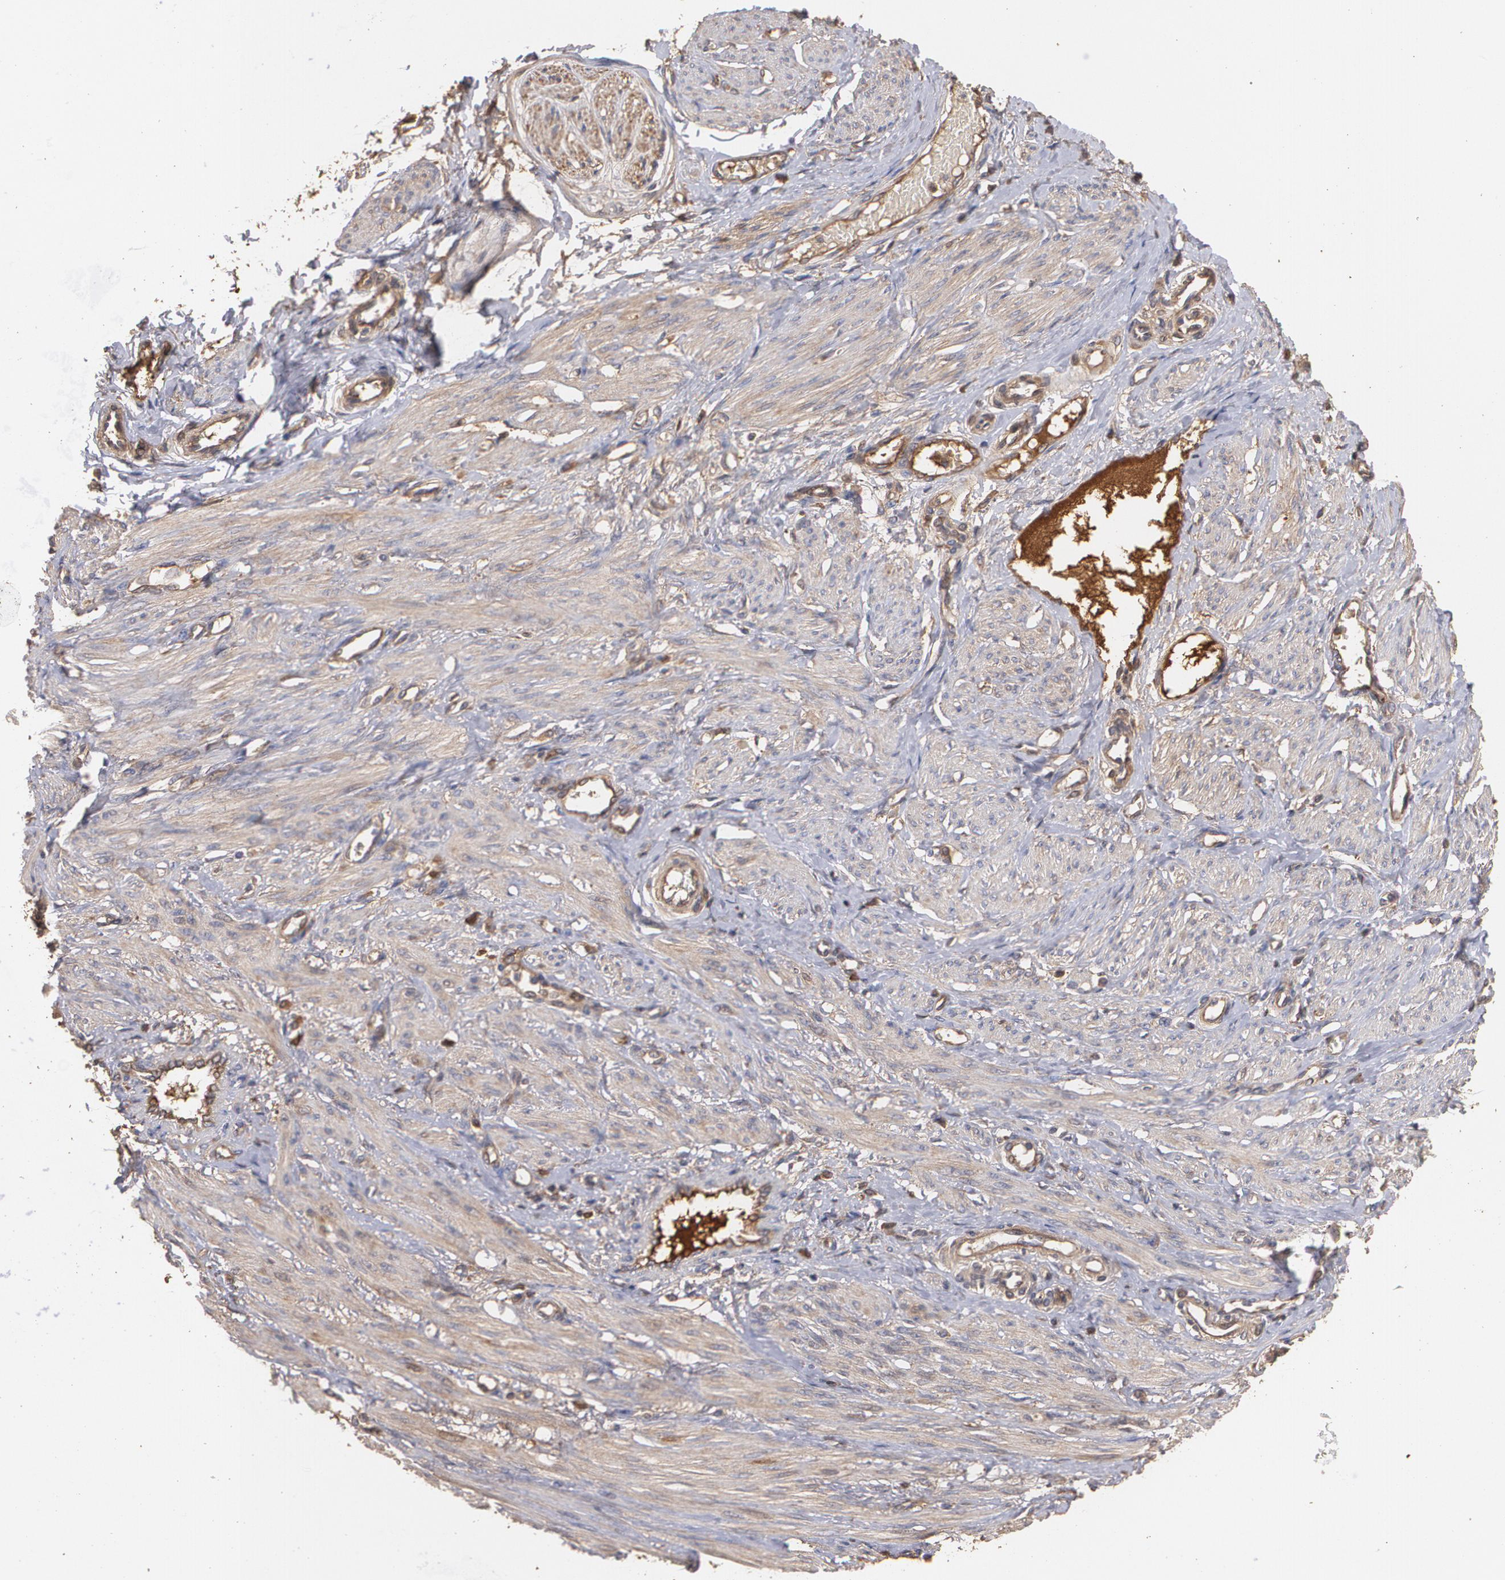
{"staining": {"intensity": "weak", "quantity": ">75%", "location": "cytoplasmic/membranous"}, "tissue": "smooth muscle", "cell_type": "Smooth muscle cells", "image_type": "normal", "snomed": [{"axis": "morphology", "description": "Normal tissue, NOS"}, {"axis": "topography", "description": "Smooth muscle"}, {"axis": "topography", "description": "Uterus"}], "caption": "Brown immunohistochemical staining in normal human smooth muscle reveals weak cytoplasmic/membranous expression in about >75% of smooth muscle cells. The staining is performed using DAB brown chromogen to label protein expression. The nuclei are counter-stained blue using hematoxylin.", "gene": "PON1", "patient": {"sex": "female", "age": 39}}